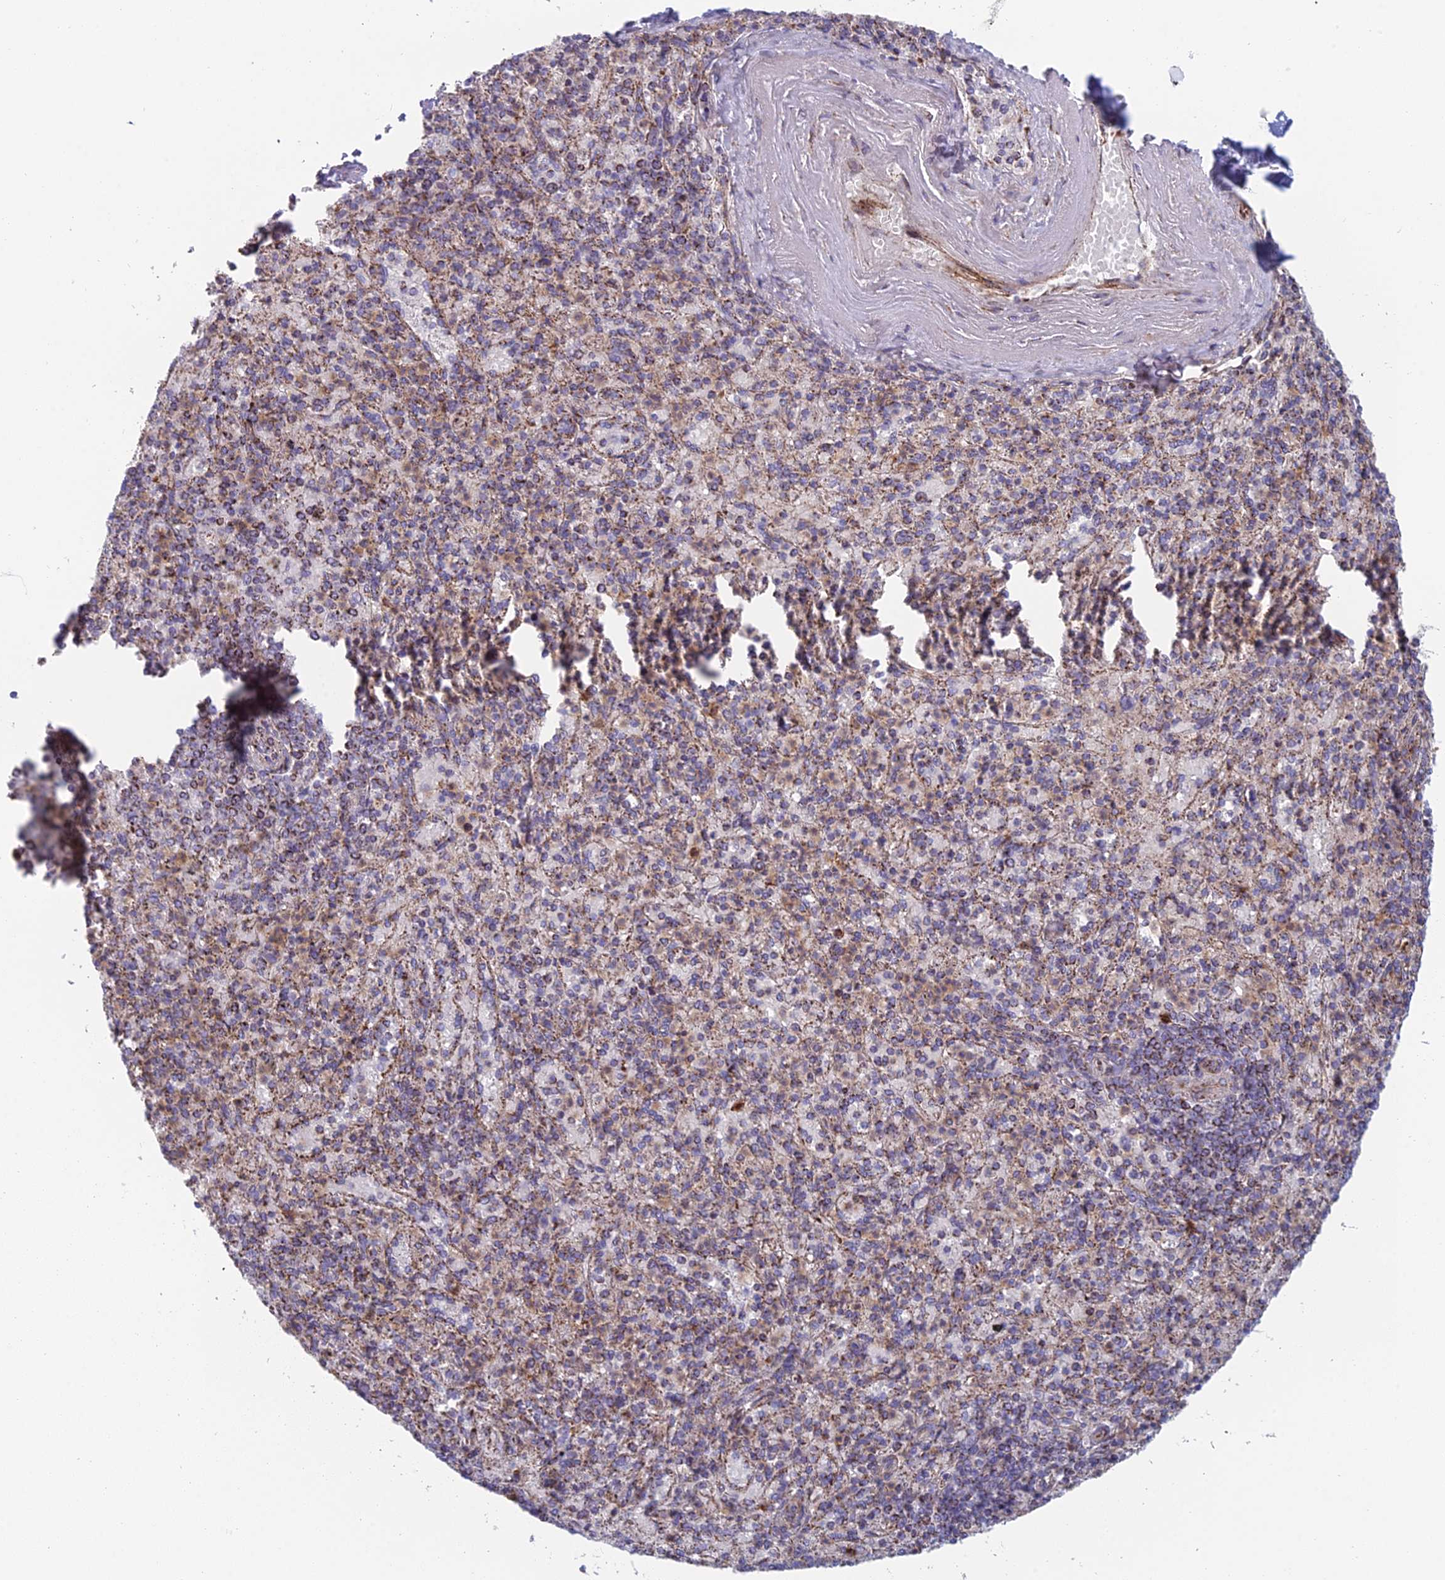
{"staining": {"intensity": "moderate", "quantity": ">75%", "location": "cytoplasmic/membranous"}, "tissue": "spleen", "cell_type": "Cells in red pulp", "image_type": "normal", "snomed": [{"axis": "morphology", "description": "Normal tissue, NOS"}, {"axis": "topography", "description": "Spleen"}], "caption": "This histopathology image reveals benign spleen stained with immunohistochemistry (IHC) to label a protein in brown. The cytoplasmic/membranous of cells in red pulp show moderate positivity for the protein. Nuclei are counter-stained blue.", "gene": "IFTAP", "patient": {"sex": "male", "age": 82}}